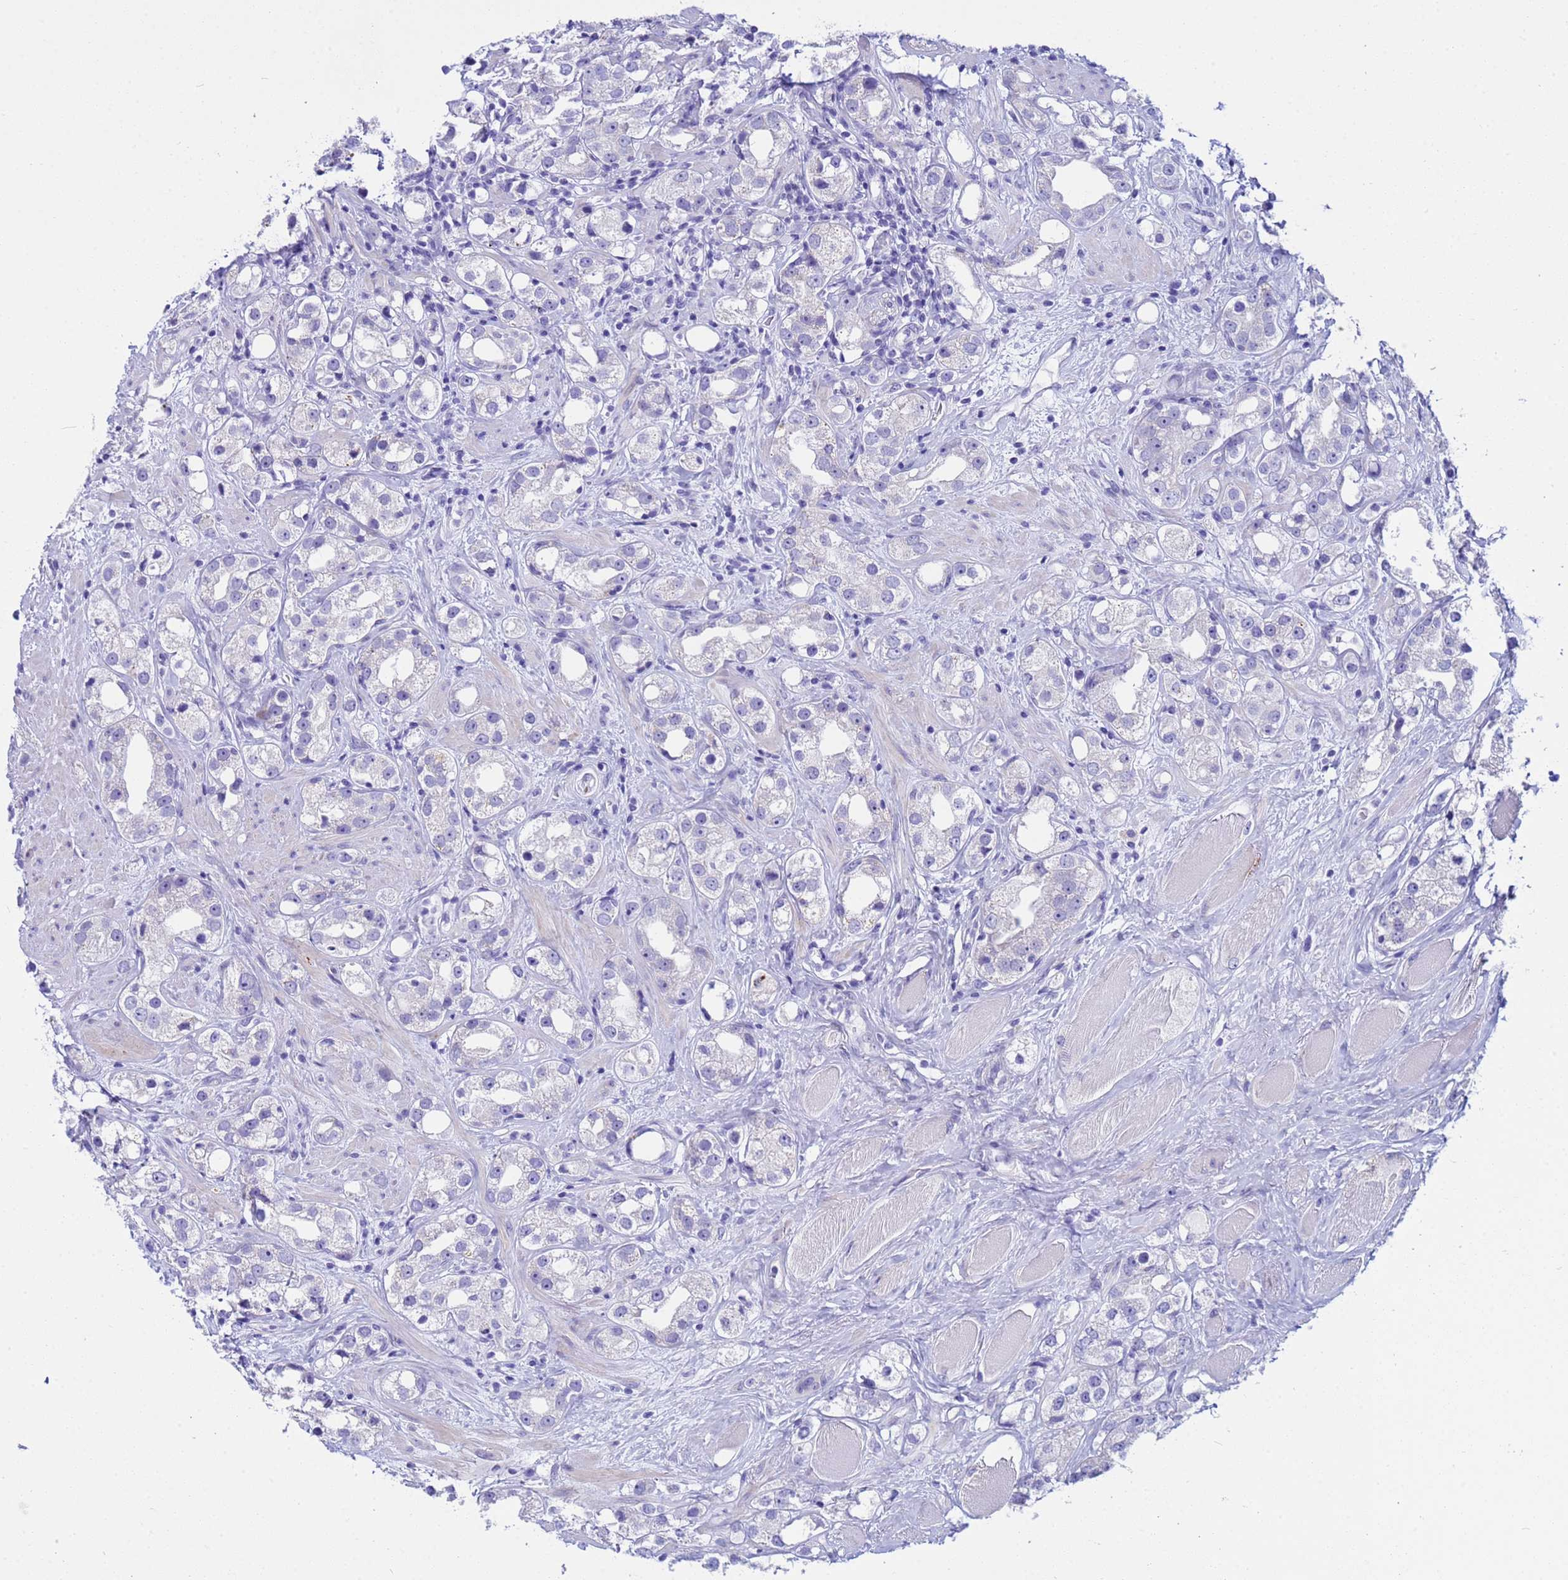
{"staining": {"intensity": "negative", "quantity": "none", "location": "none"}, "tissue": "prostate cancer", "cell_type": "Tumor cells", "image_type": "cancer", "snomed": [{"axis": "morphology", "description": "Adenocarcinoma, NOS"}, {"axis": "topography", "description": "Prostate"}], "caption": "The histopathology image reveals no staining of tumor cells in adenocarcinoma (prostate).", "gene": "IGSF11", "patient": {"sex": "male", "age": 79}}